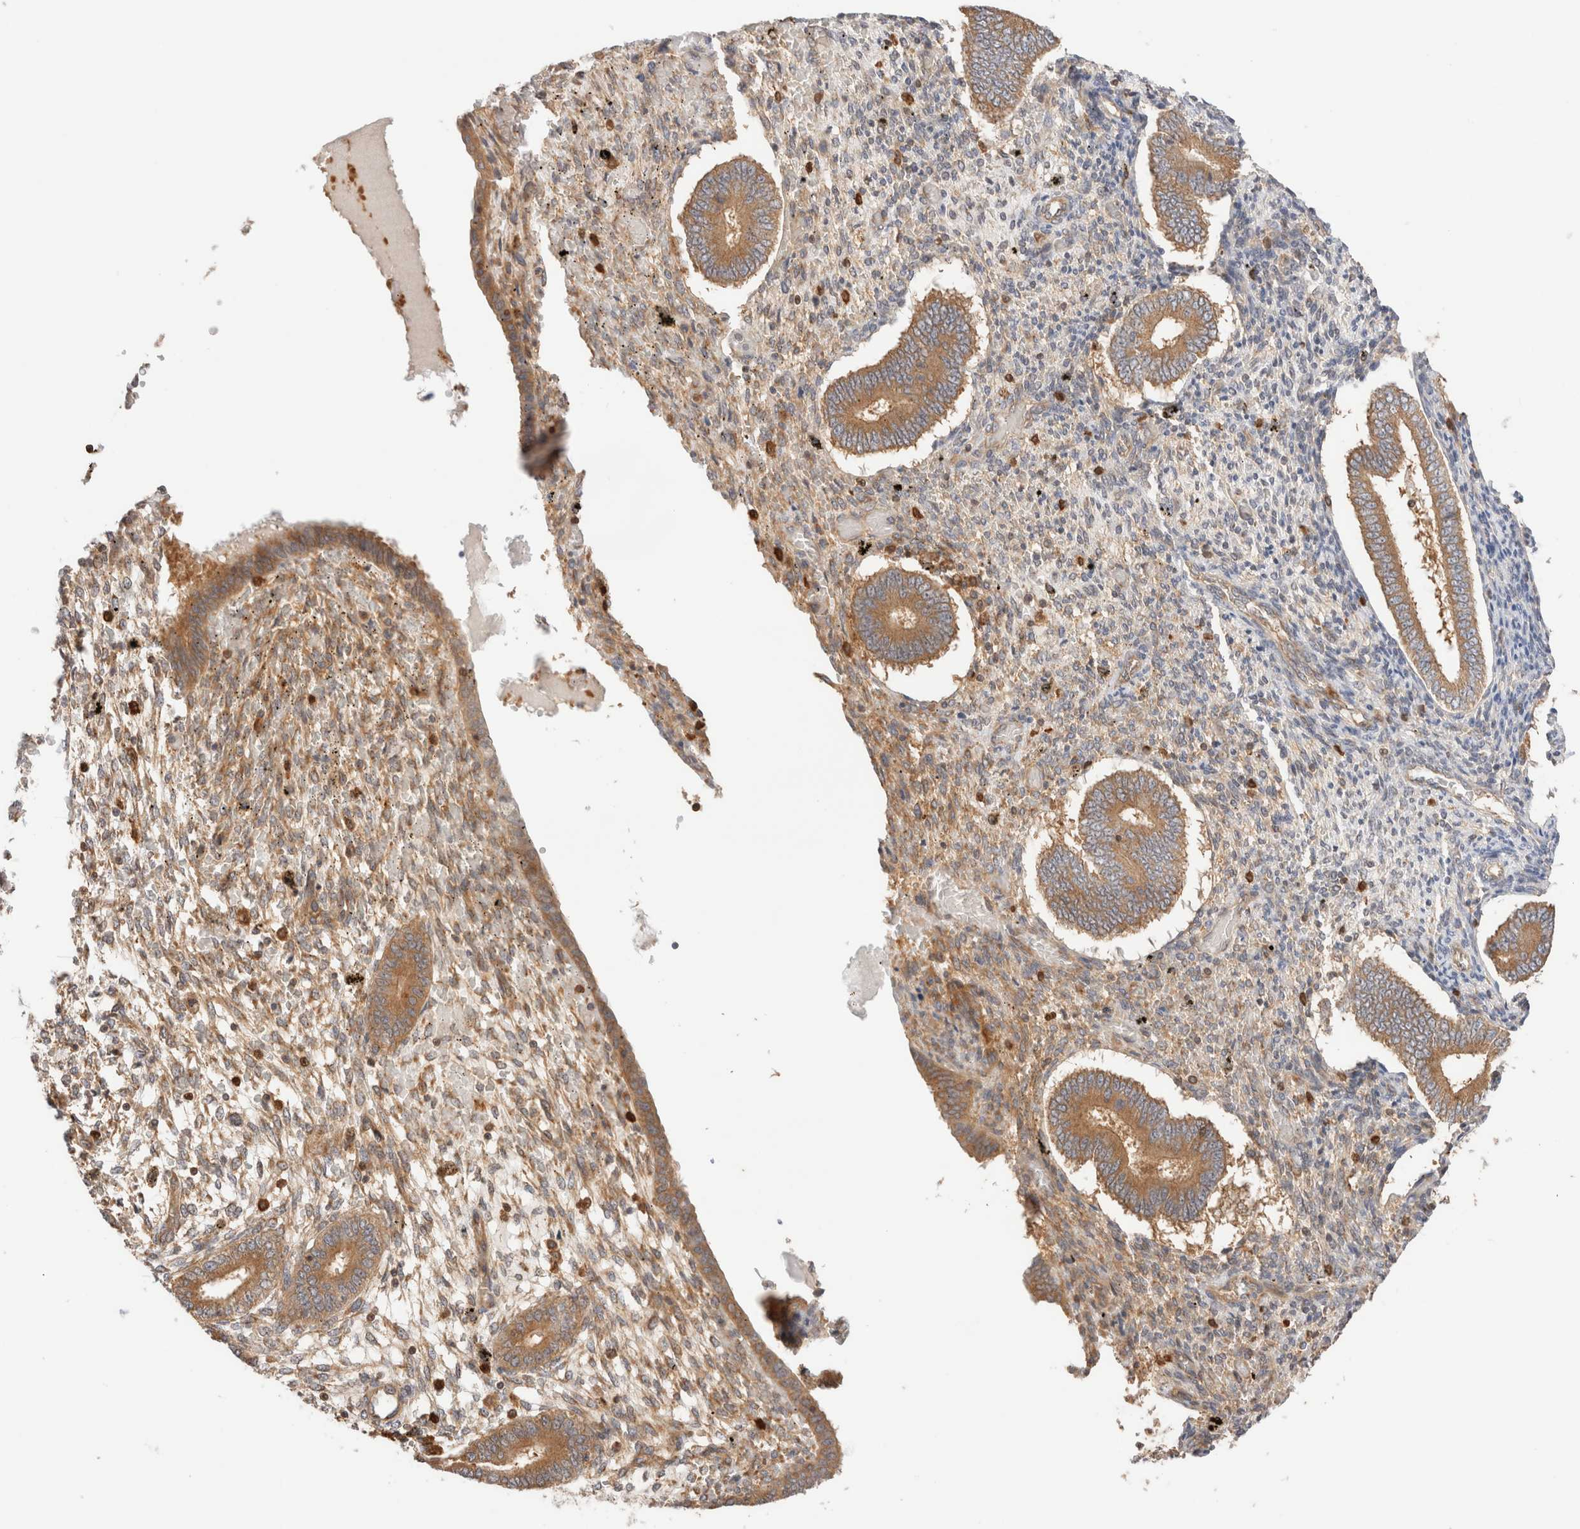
{"staining": {"intensity": "weak", "quantity": "<25%", "location": "cytoplasmic/membranous"}, "tissue": "endometrium", "cell_type": "Cells in endometrial stroma", "image_type": "normal", "snomed": [{"axis": "morphology", "description": "Normal tissue, NOS"}, {"axis": "topography", "description": "Endometrium"}], "caption": "There is no significant staining in cells in endometrial stroma of endometrium.", "gene": "RABEP1", "patient": {"sex": "female", "age": 42}}